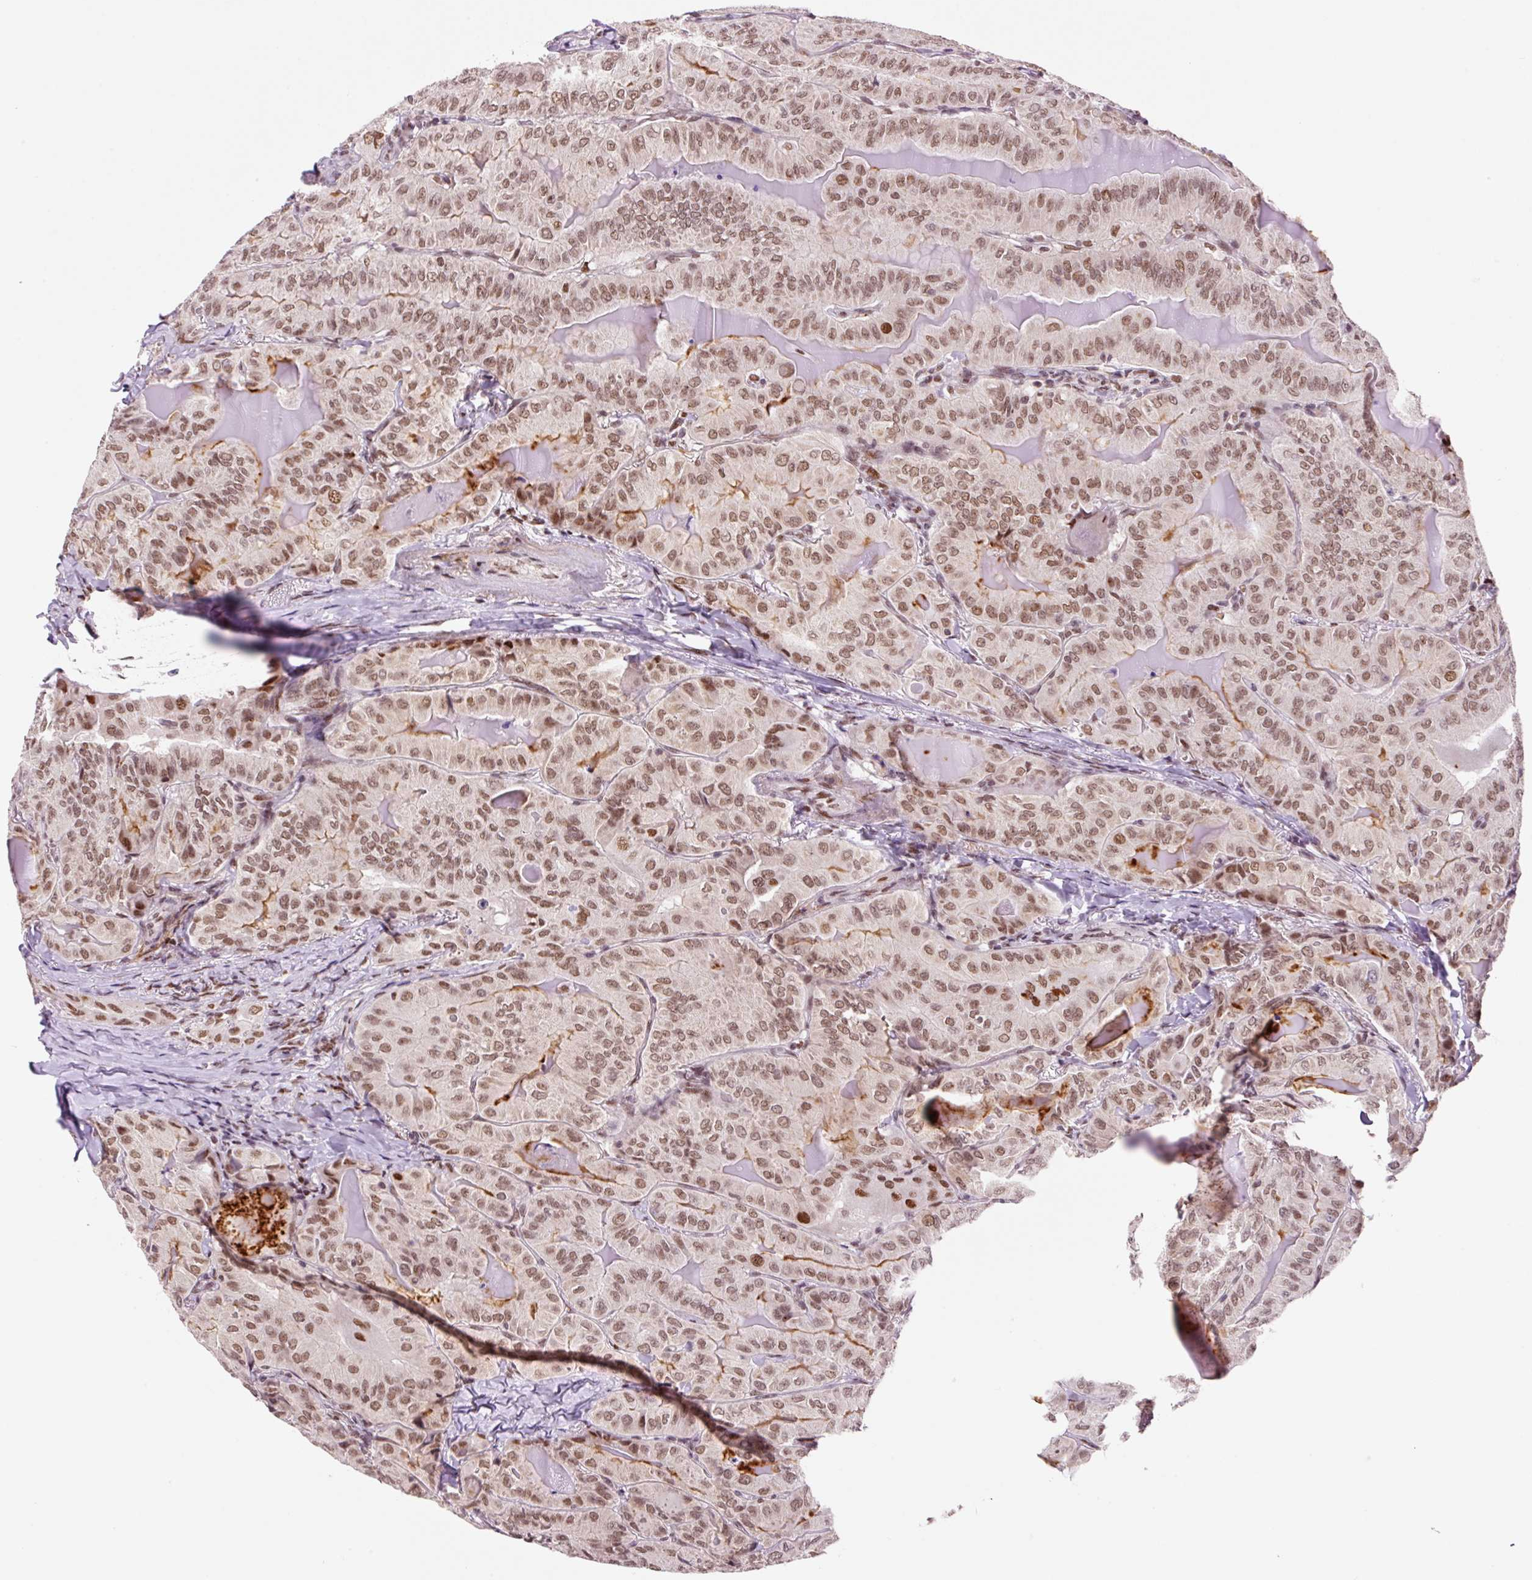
{"staining": {"intensity": "moderate", "quantity": ">75%", "location": "nuclear"}, "tissue": "thyroid cancer", "cell_type": "Tumor cells", "image_type": "cancer", "snomed": [{"axis": "morphology", "description": "Papillary adenocarcinoma, NOS"}, {"axis": "topography", "description": "Thyroid gland"}], "caption": "High-power microscopy captured an immunohistochemistry micrograph of thyroid cancer (papillary adenocarcinoma), revealing moderate nuclear positivity in approximately >75% of tumor cells.", "gene": "CCNL2", "patient": {"sex": "female", "age": 68}}